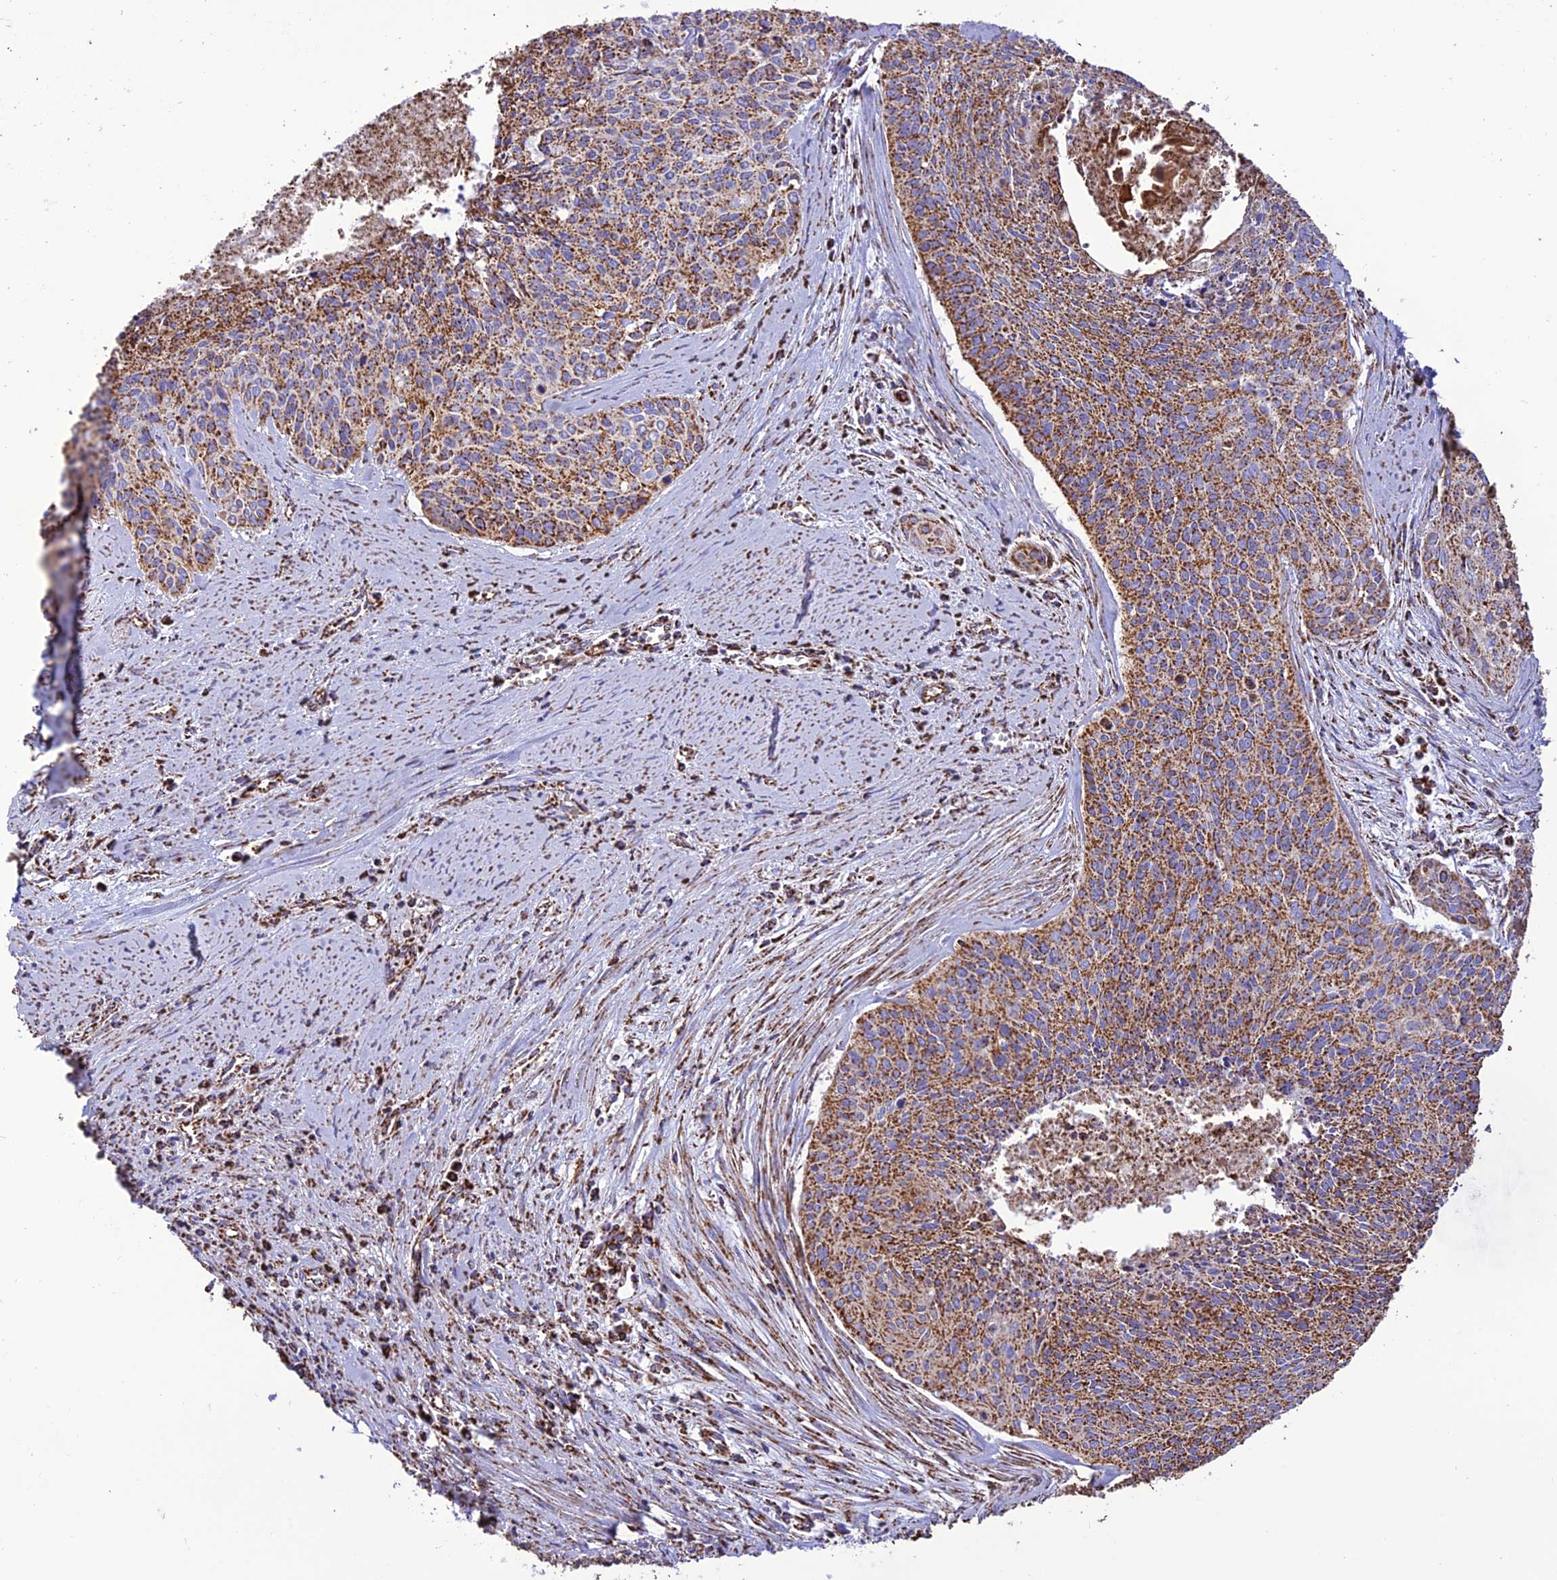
{"staining": {"intensity": "moderate", "quantity": ">75%", "location": "cytoplasmic/membranous"}, "tissue": "cervical cancer", "cell_type": "Tumor cells", "image_type": "cancer", "snomed": [{"axis": "morphology", "description": "Squamous cell carcinoma, NOS"}, {"axis": "topography", "description": "Cervix"}], "caption": "Cervical cancer was stained to show a protein in brown. There is medium levels of moderate cytoplasmic/membranous positivity in about >75% of tumor cells.", "gene": "NDUFAF1", "patient": {"sex": "female", "age": 55}}